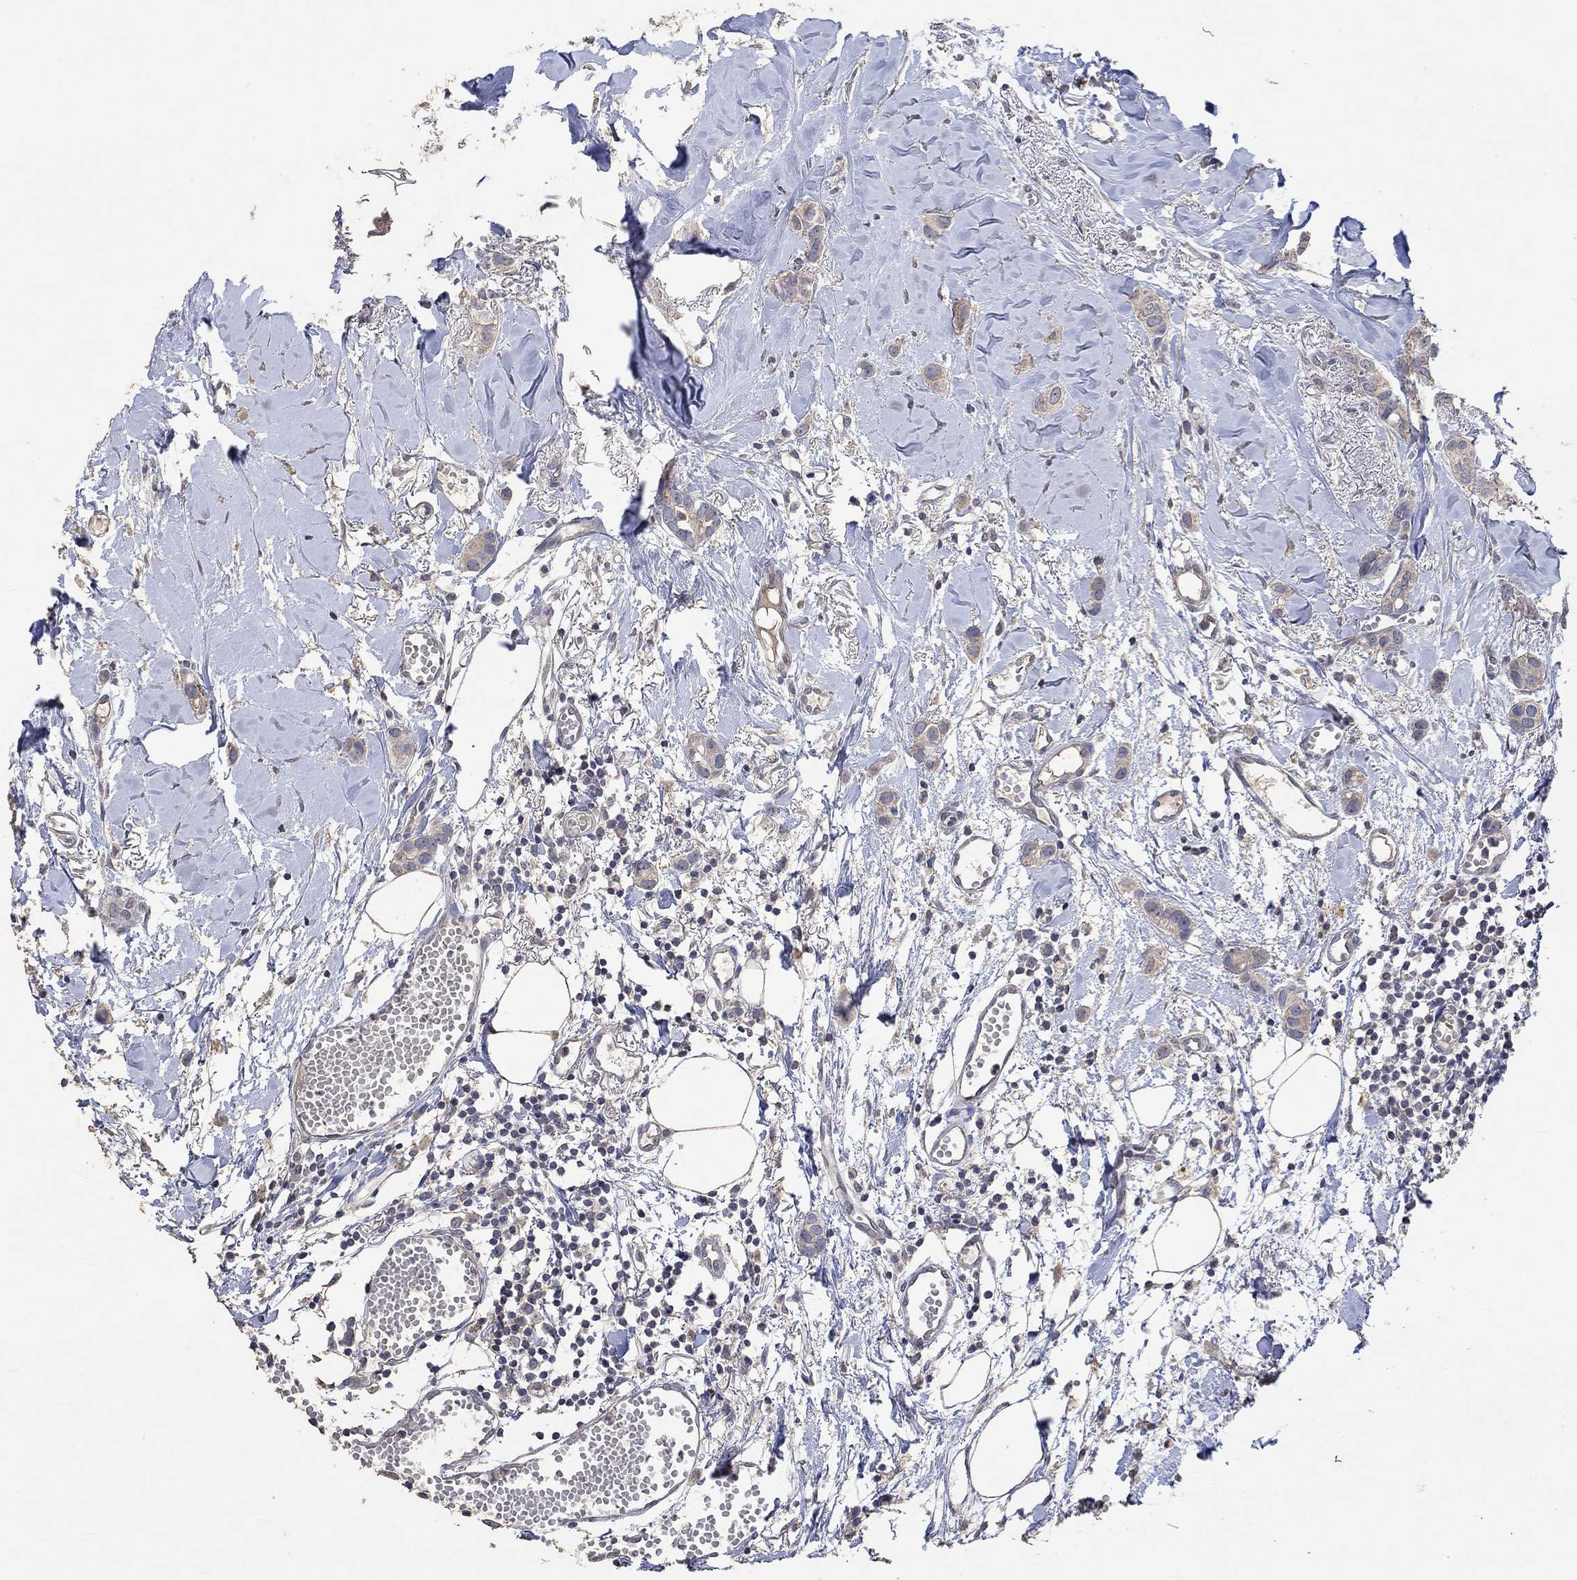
{"staining": {"intensity": "weak", "quantity": ">75%", "location": "cytoplasmic/membranous"}, "tissue": "breast cancer", "cell_type": "Tumor cells", "image_type": "cancer", "snomed": [{"axis": "morphology", "description": "Duct carcinoma"}, {"axis": "topography", "description": "Breast"}], "caption": "Tumor cells reveal low levels of weak cytoplasmic/membranous expression in about >75% of cells in human intraductal carcinoma (breast).", "gene": "PTPN20", "patient": {"sex": "female", "age": 85}}